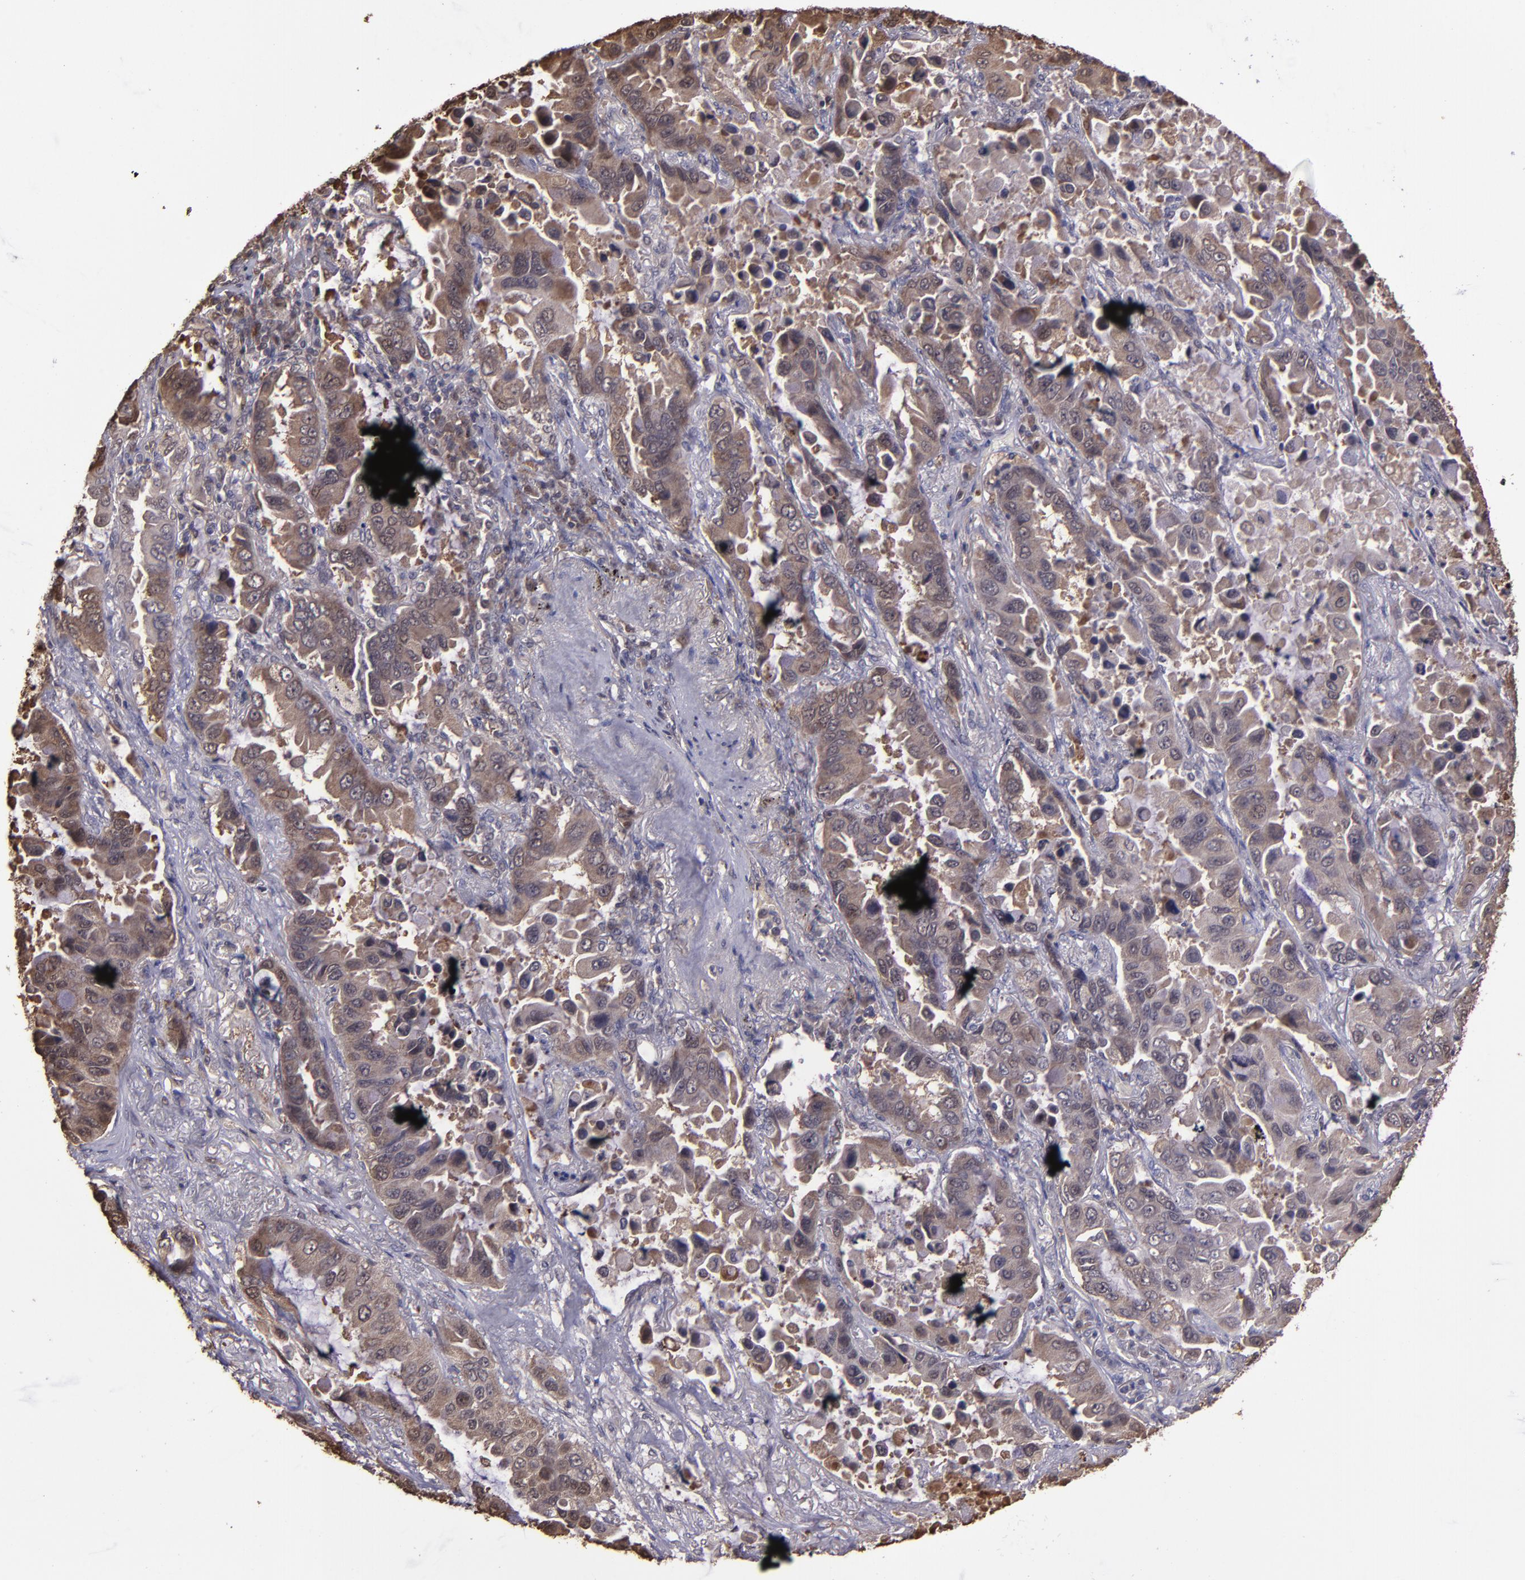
{"staining": {"intensity": "weak", "quantity": "25%-75%", "location": "cytoplasmic/membranous"}, "tissue": "lung cancer", "cell_type": "Tumor cells", "image_type": "cancer", "snomed": [{"axis": "morphology", "description": "Adenocarcinoma, NOS"}, {"axis": "topography", "description": "Lung"}], "caption": "Adenocarcinoma (lung) tissue displays weak cytoplasmic/membranous expression in about 25%-75% of tumor cells The protein of interest is shown in brown color, while the nuclei are stained blue.", "gene": "SERPINF2", "patient": {"sex": "male", "age": 64}}